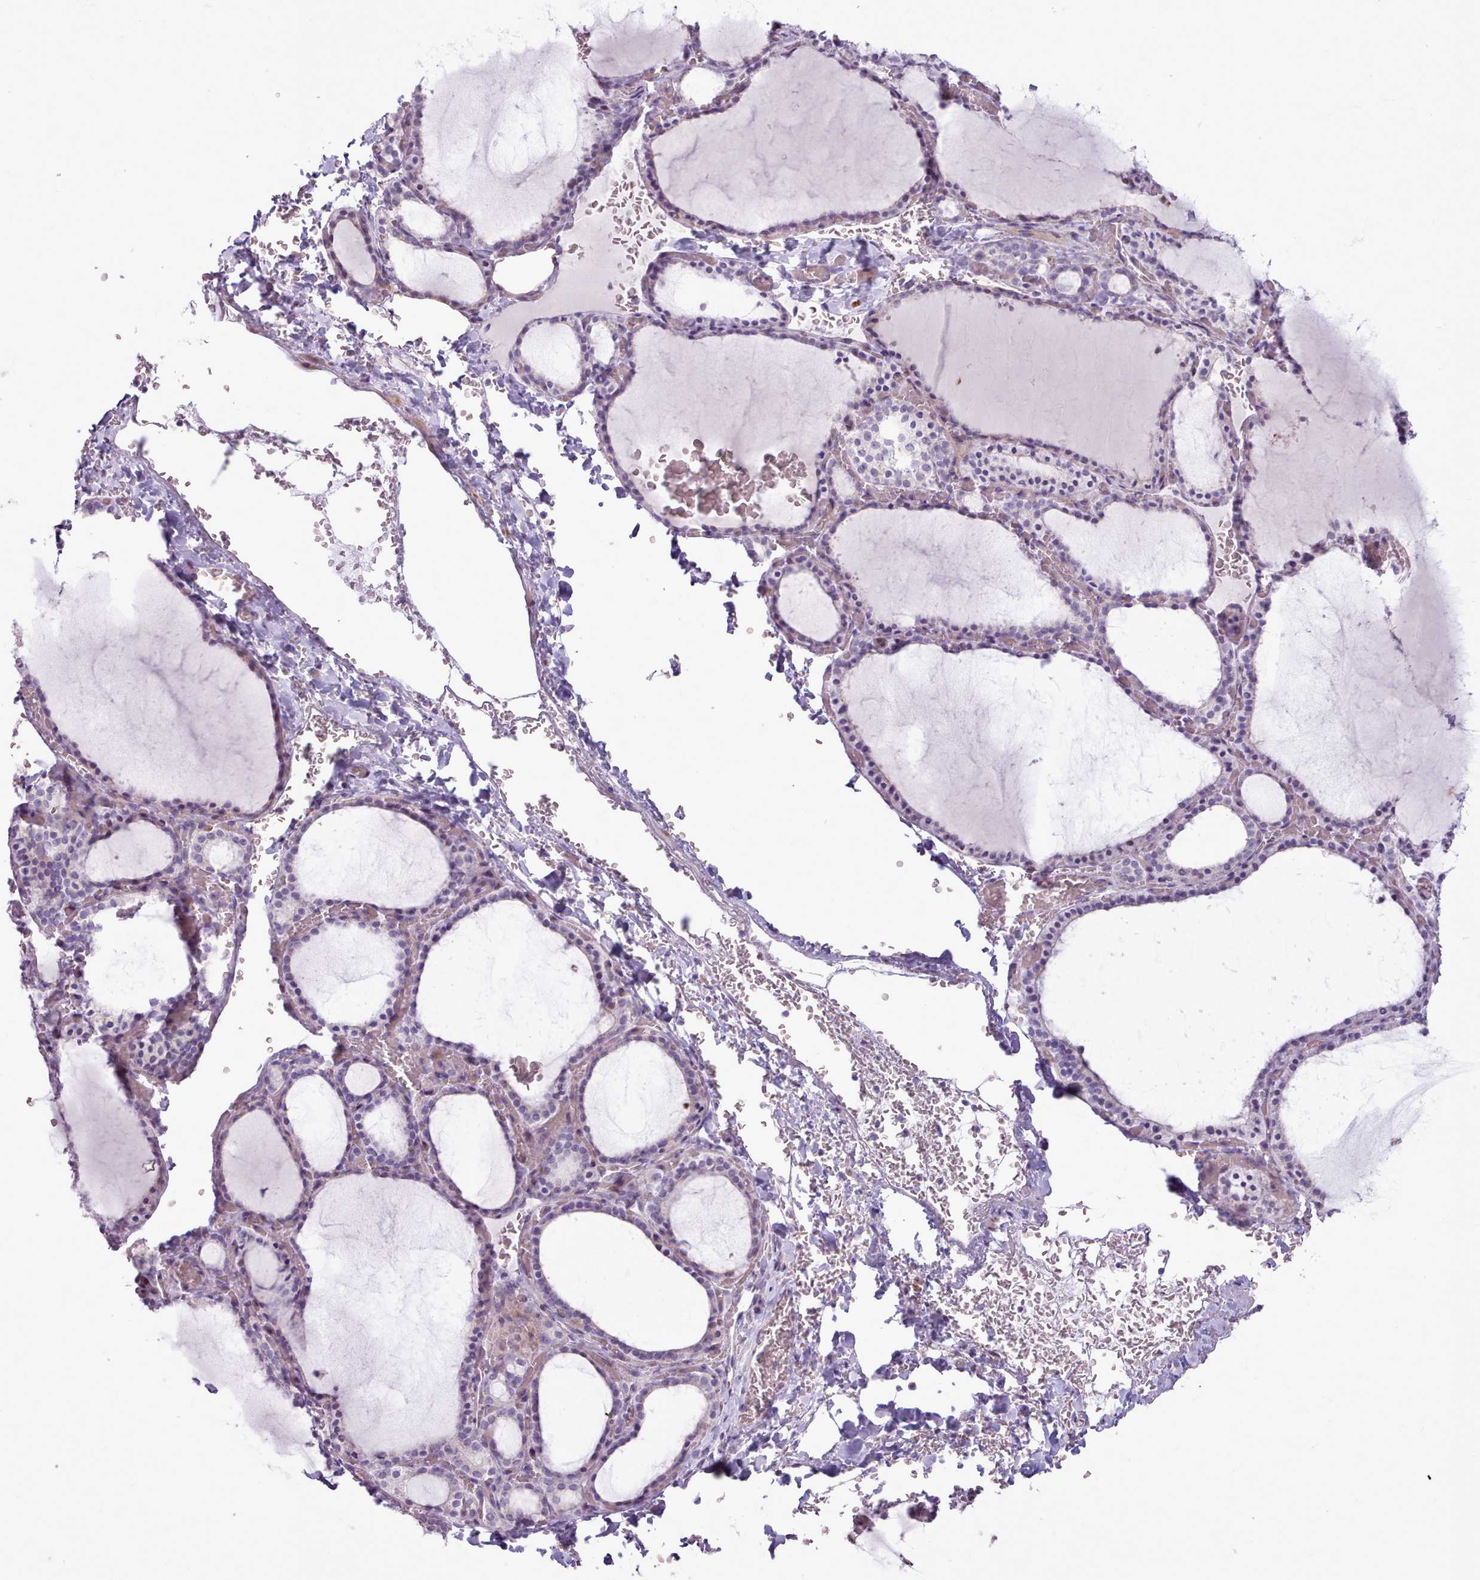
{"staining": {"intensity": "weak", "quantity": "<25%", "location": "cytoplasmic/membranous"}, "tissue": "thyroid gland", "cell_type": "Glandular cells", "image_type": "normal", "snomed": [{"axis": "morphology", "description": "Normal tissue, NOS"}, {"axis": "topography", "description": "Thyroid gland"}], "caption": "An immunohistochemistry (IHC) image of unremarkable thyroid gland is shown. There is no staining in glandular cells of thyroid gland.", "gene": "PPP3R1", "patient": {"sex": "female", "age": 39}}